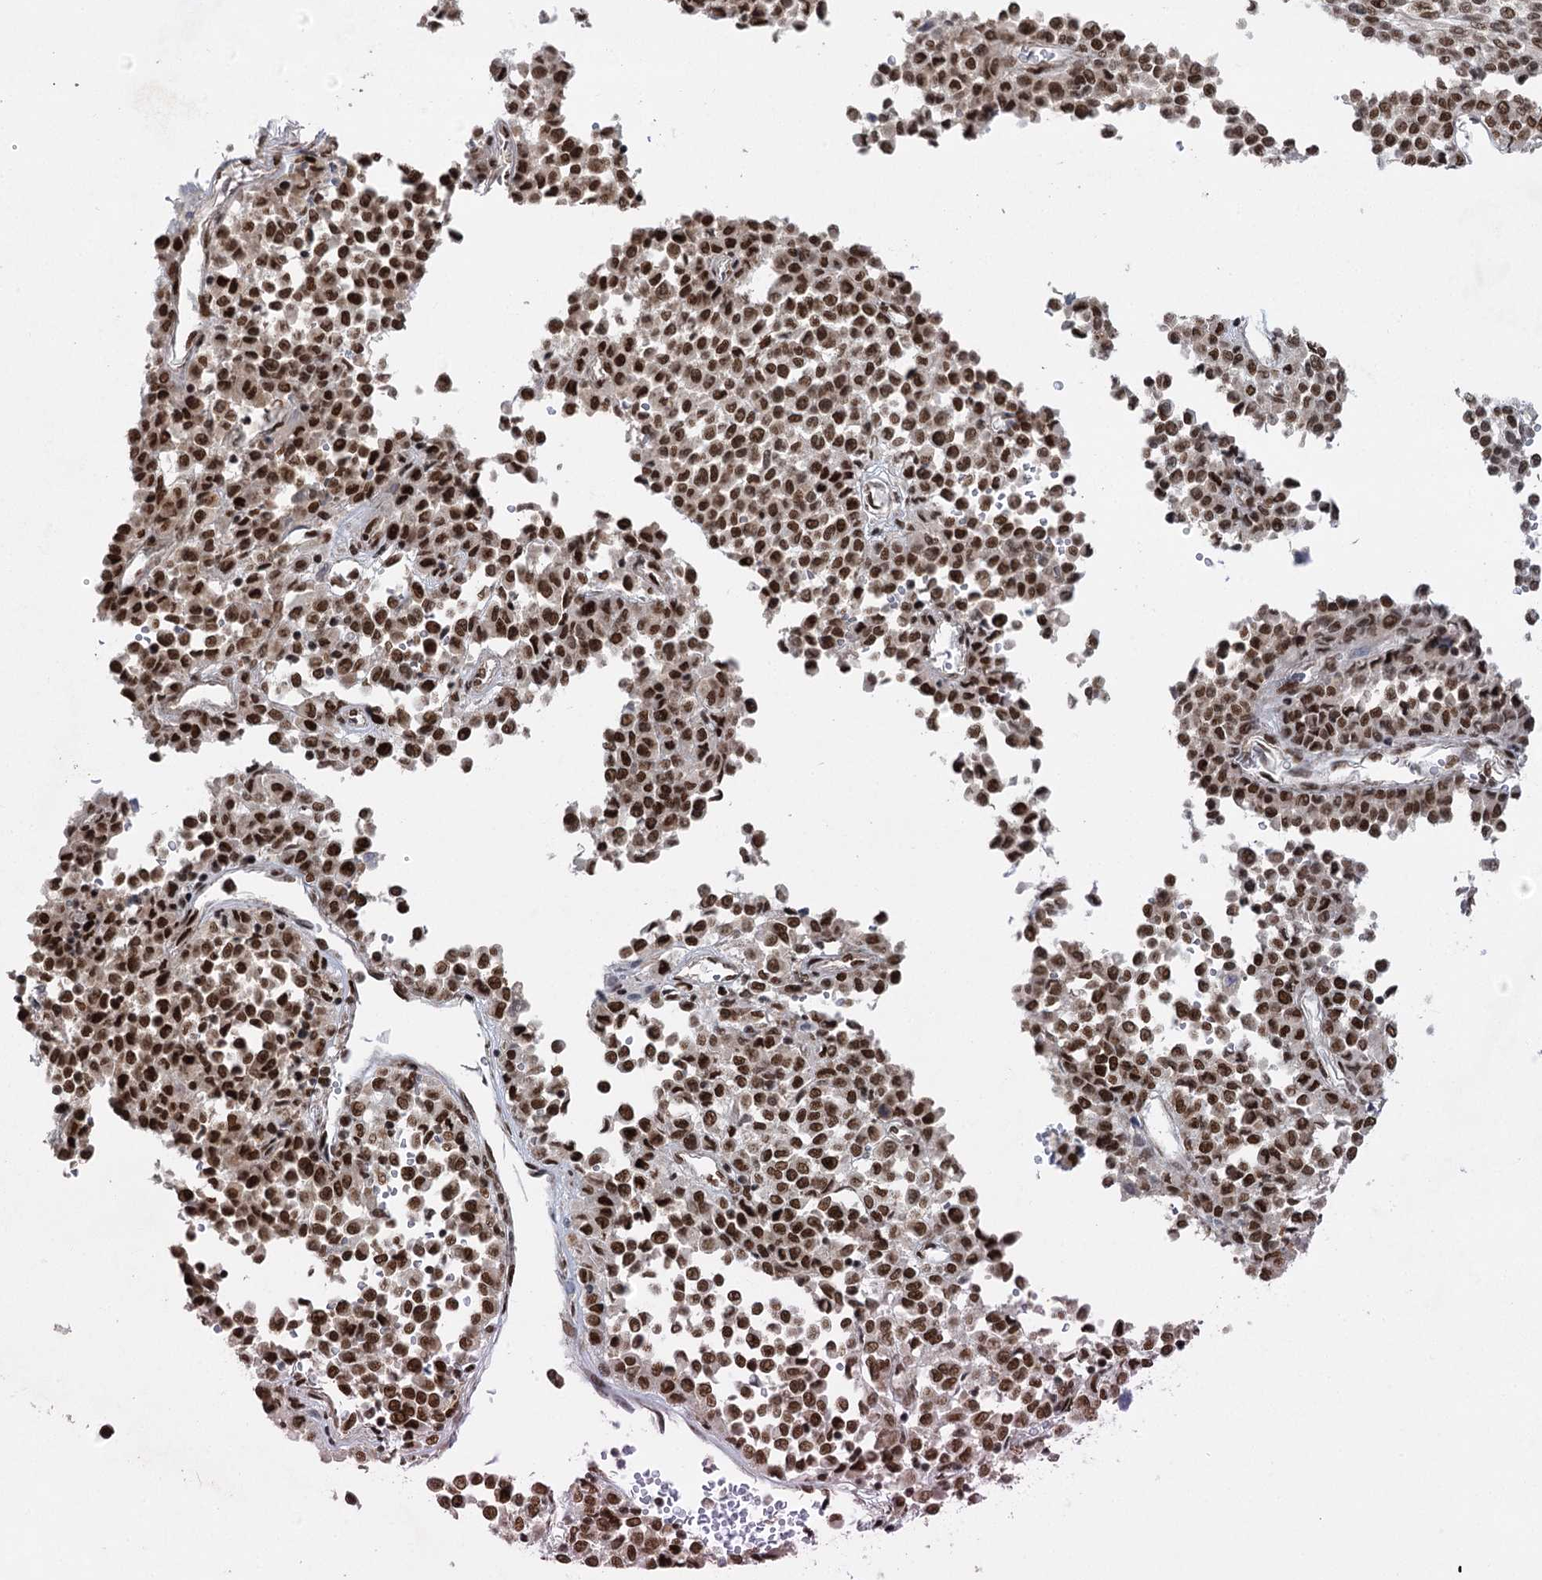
{"staining": {"intensity": "strong", "quantity": ">75%", "location": "nuclear"}, "tissue": "melanoma", "cell_type": "Tumor cells", "image_type": "cancer", "snomed": [{"axis": "morphology", "description": "Malignant melanoma, Metastatic site"}, {"axis": "topography", "description": "Pancreas"}], "caption": "Protein expression analysis of malignant melanoma (metastatic site) demonstrates strong nuclear staining in about >75% of tumor cells.", "gene": "ZCCHC8", "patient": {"sex": "female", "age": 30}}